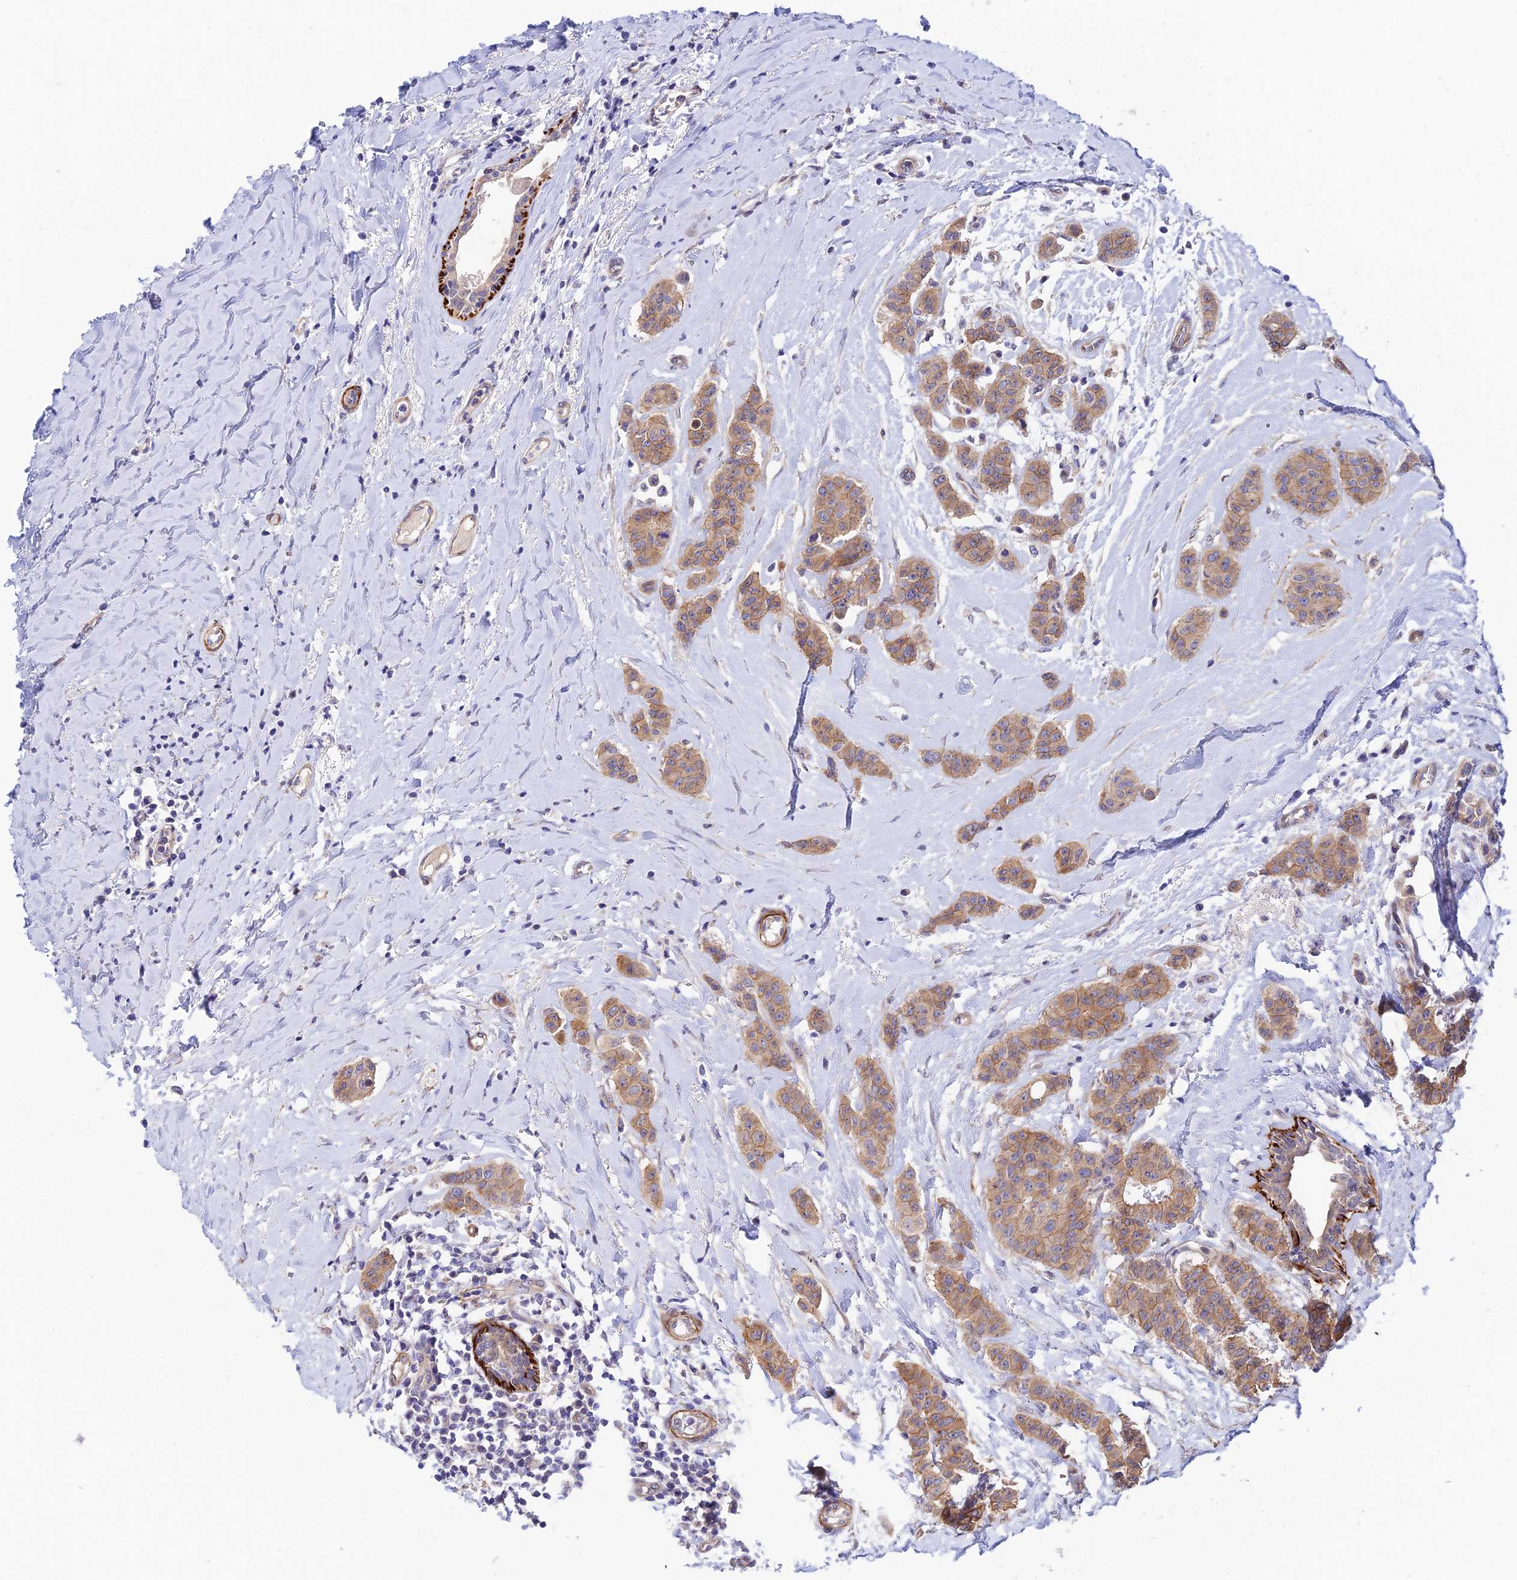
{"staining": {"intensity": "moderate", "quantity": ">75%", "location": "cytoplasmic/membranous"}, "tissue": "breast cancer", "cell_type": "Tumor cells", "image_type": "cancer", "snomed": [{"axis": "morphology", "description": "Duct carcinoma"}, {"axis": "topography", "description": "Breast"}], "caption": "Breast cancer tissue shows moderate cytoplasmic/membranous positivity in approximately >75% of tumor cells", "gene": "ANKRD50", "patient": {"sex": "female", "age": 40}}